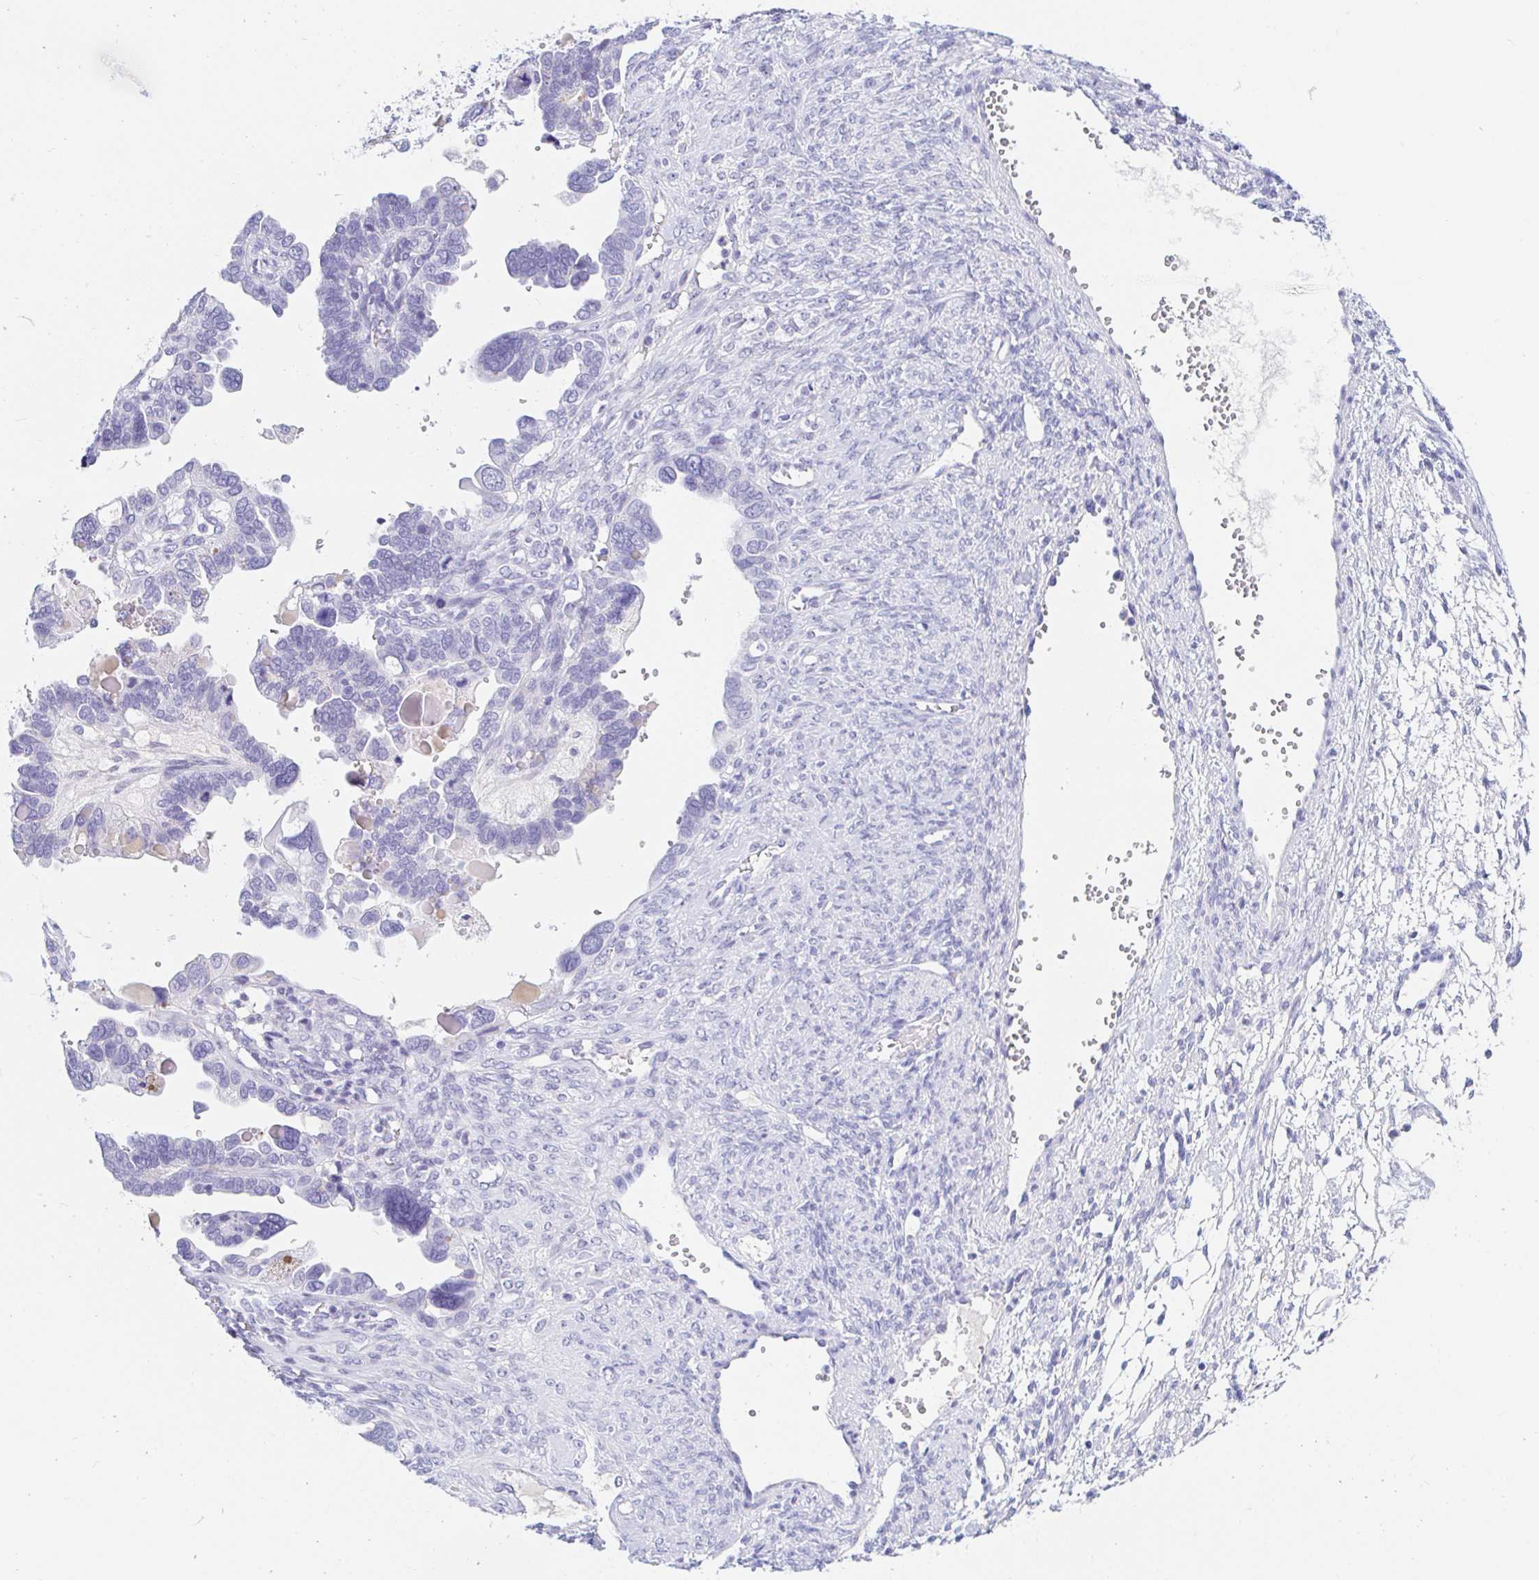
{"staining": {"intensity": "negative", "quantity": "none", "location": "none"}, "tissue": "ovarian cancer", "cell_type": "Tumor cells", "image_type": "cancer", "snomed": [{"axis": "morphology", "description": "Cystadenocarcinoma, serous, NOS"}, {"axis": "topography", "description": "Ovary"}], "caption": "Ovarian serous cystadenocarcinoma was stained to show a protein in brown. There is no significant expression in tumor cells. (DAB (3,3'-diaminobenzidine) IHC with hematoxylin counter stain).", "gene": "TEX44", "patient": {"sex": "female", "age": 51}}